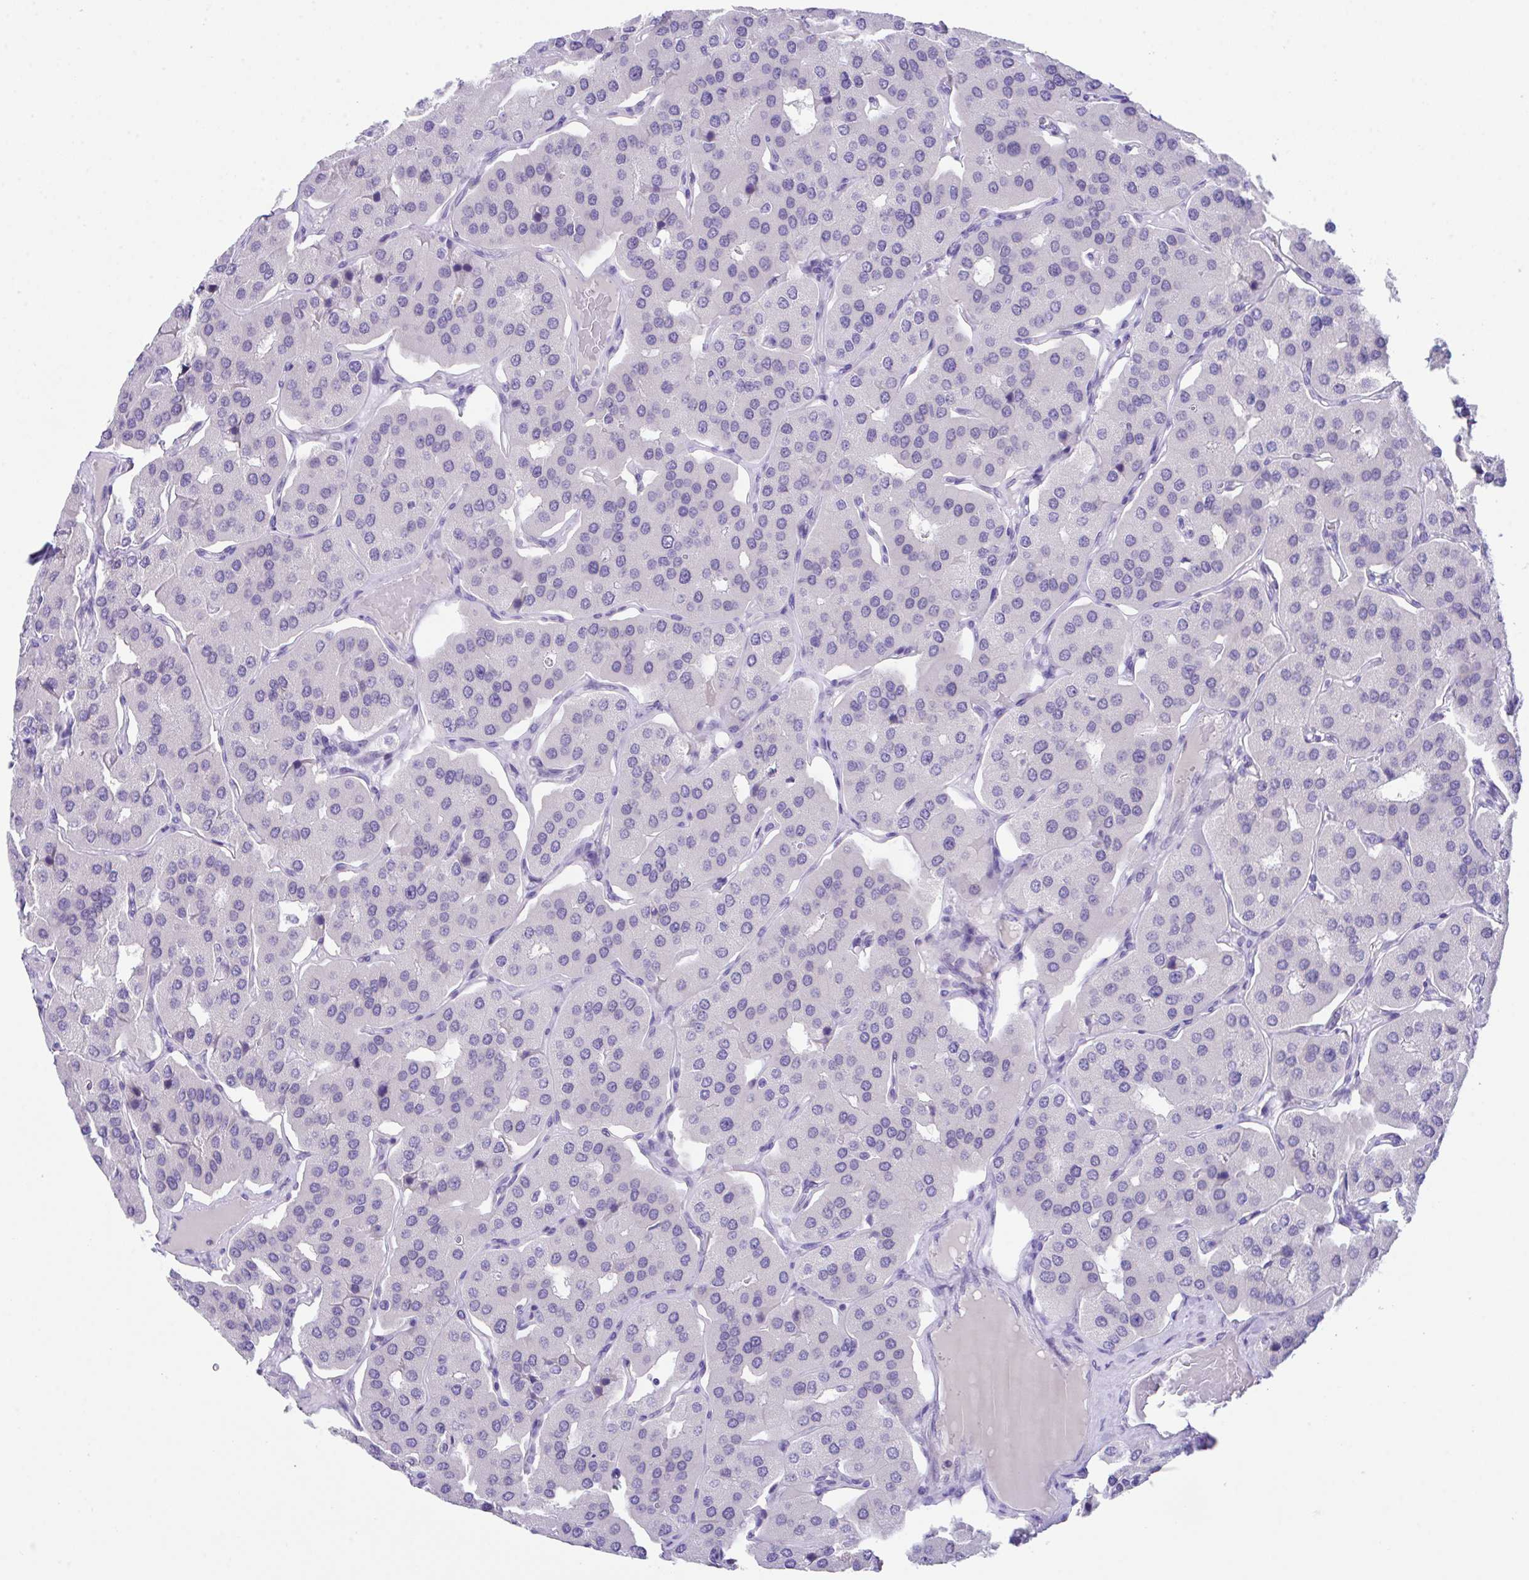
{"staining": {"intensity": "negative", "quantity": "none", "location": "none"}, "tissue": "parathyroid gland", "cell_type": "Glandular cells", "image_type": "normal", "snomed": [{"axis": "morphology", "description": "Normal tissue, NOS"}, {"axis": "morphology", "description": "Adenoma, NOS"}, {"axis": "topography", "description": "Parathyroid gland"}], "caption": "Immunohistochemistry photomicrograph of benign parathyroid gland: parathyroid gland stained with DAB shows no significant protein staining in glandular cells. The staining is performed using DAB brown chromogen with nuclei counter-stained in using hematoxylin.", "gene": "HOXB4", "patient": {"sex": "female", "age": 86}}